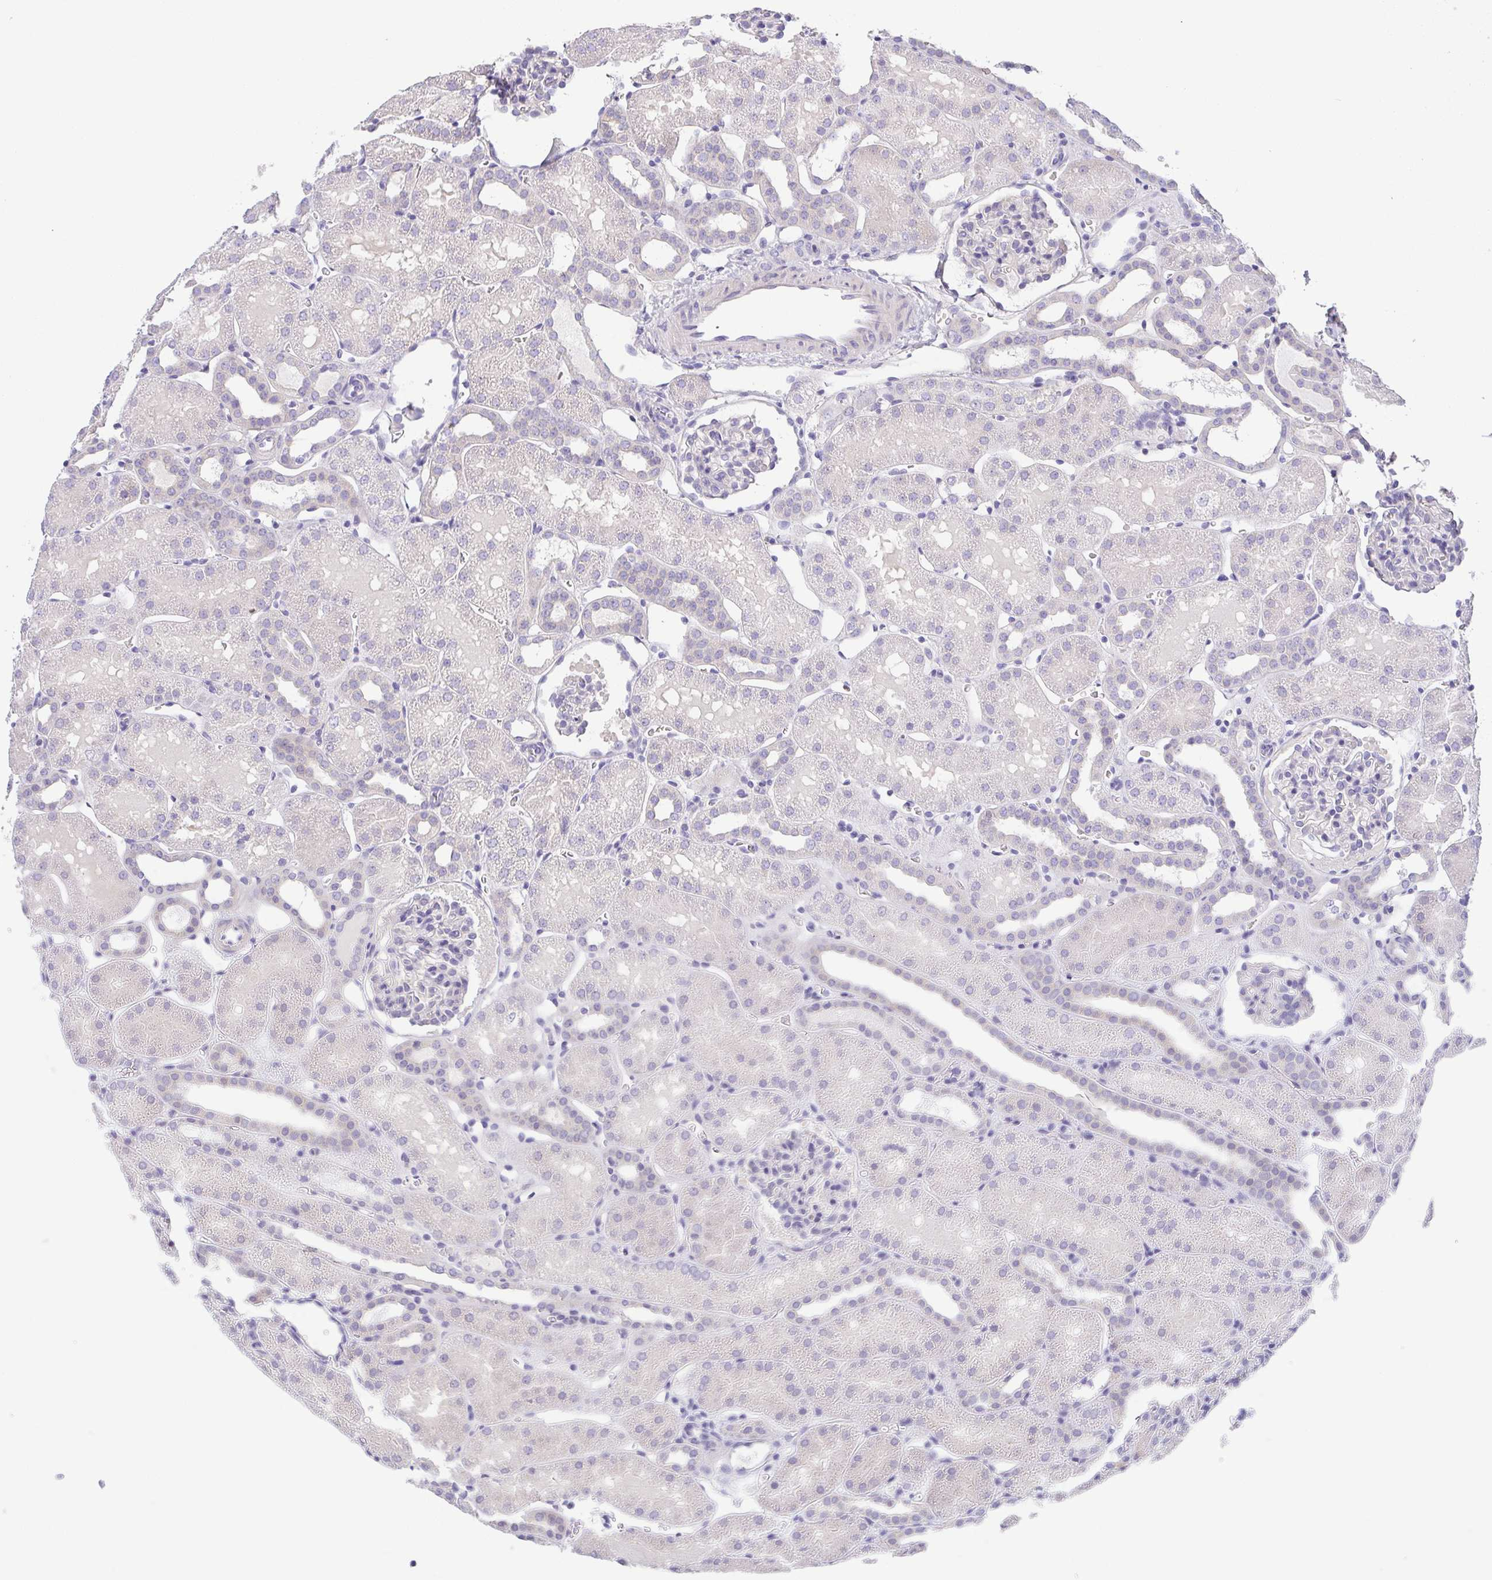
{"staining": {"intensity": "negative", "quantity": "none", "location": "none"}, "tissue": "kidney", "cell_type": "Cells in glomeruli", "image_type": "normal", "snomed": [{"axis": "morphology", "description": "Normal tissue, NOS"}, {"axis": "topography", "description": "Kidney"}], "caption": "This histopathology image is of benign kidney stained with IHC to label a protein in brown with the nuclei are counter-stained blue. There is no staining in cells in glomeruli.", "gene": "PKDREJ", "patient": {"sex": "male", "age": 2}}